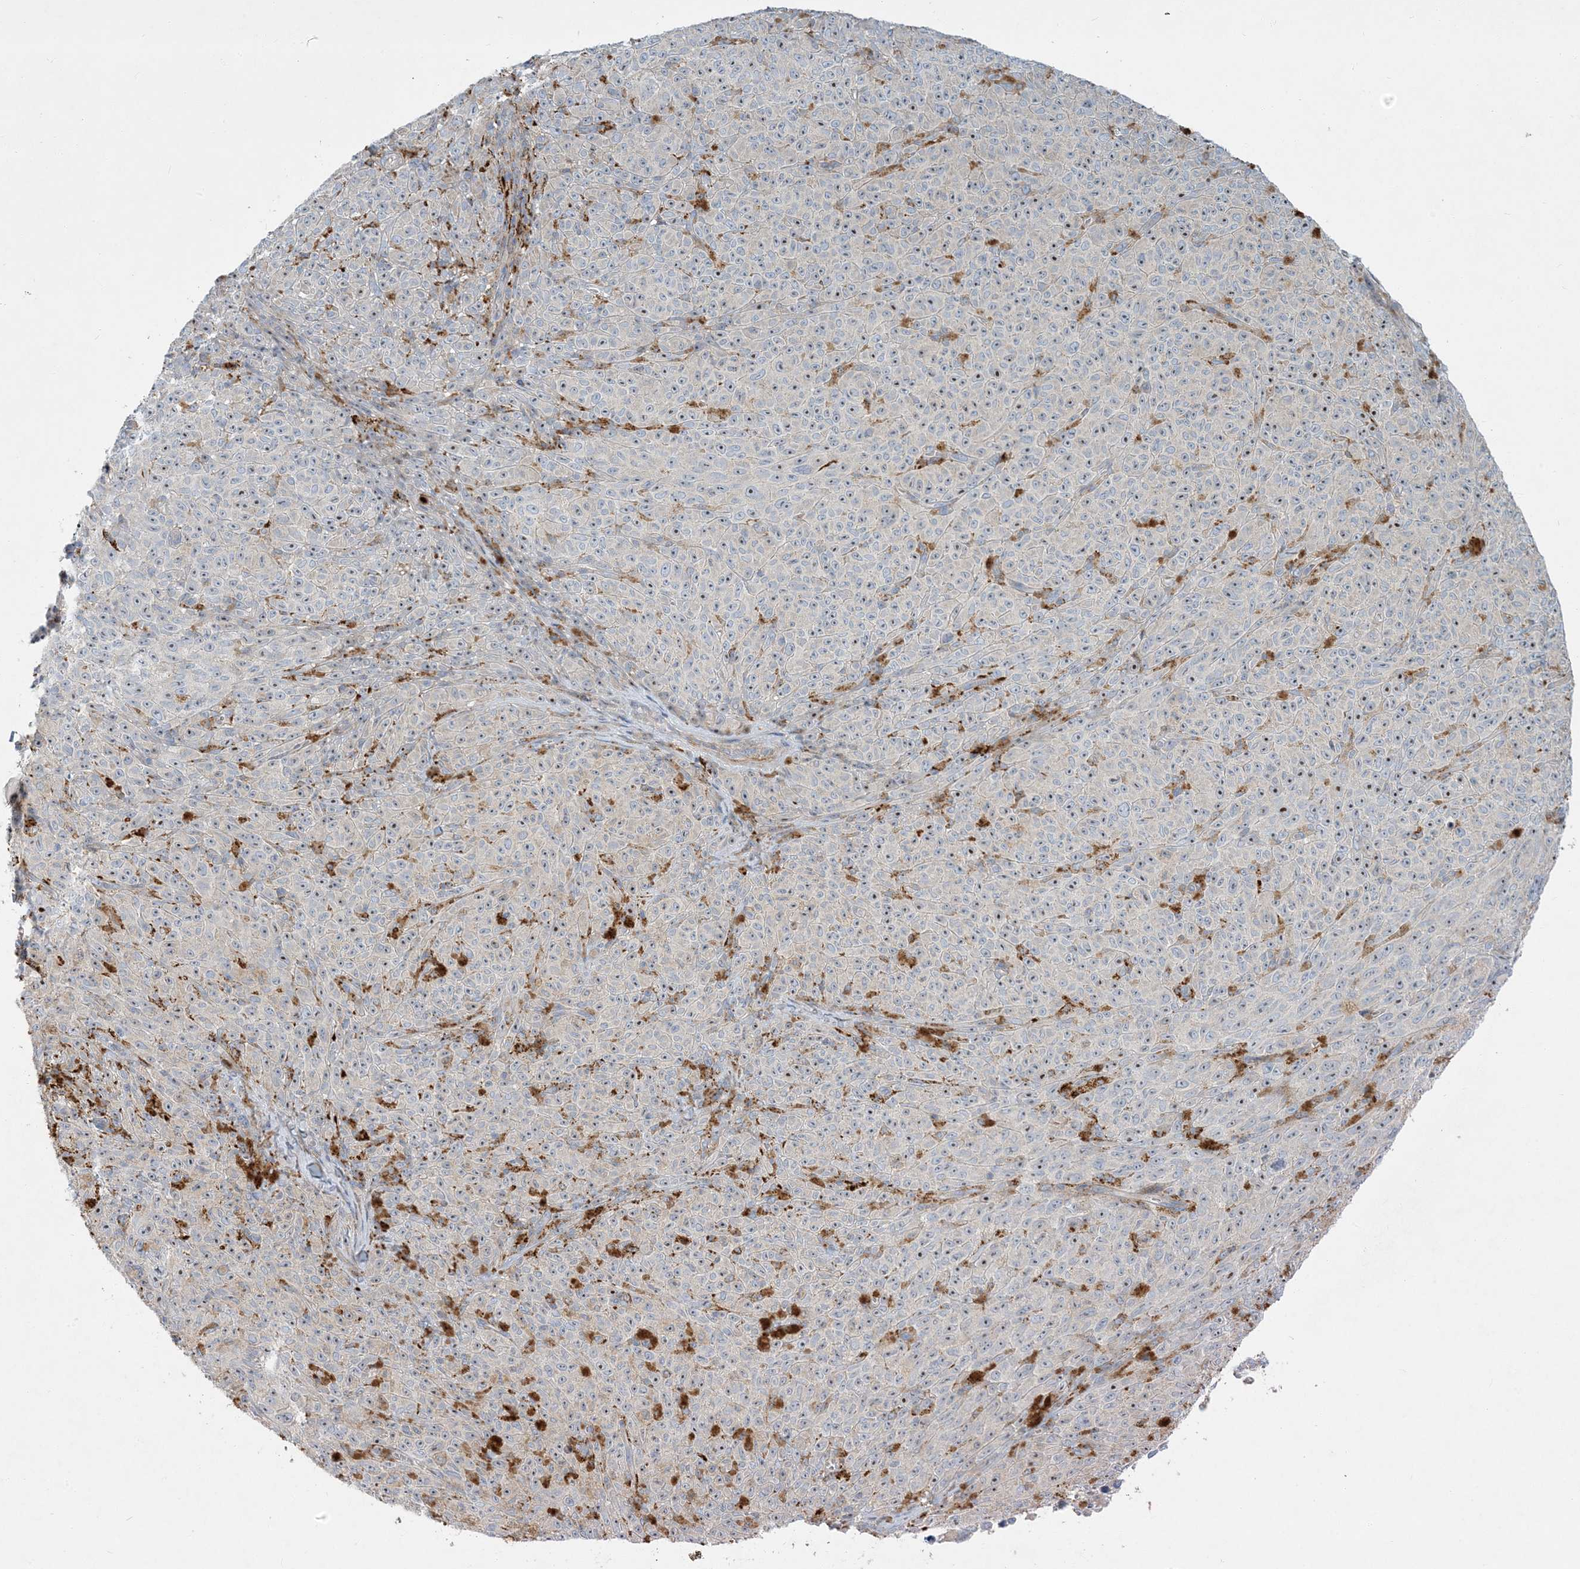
{"staining": {"intensity": "negative", "quantity": "none", "location": "none"}, "tissue": "melanoma", "cell_type": "Tumor cells", "image_type": "cancer", "snomed": [{"axis": "morphology", "description": "Malignant melanoma, NOS"}, {"axis": "topography", "description": "Skin"}], "caption": "Human melanoma stained for a protein using IHC shows no staining in tumor cells.", "gene": "LTN1", "patient": {"sex": "female", "age": 82}}